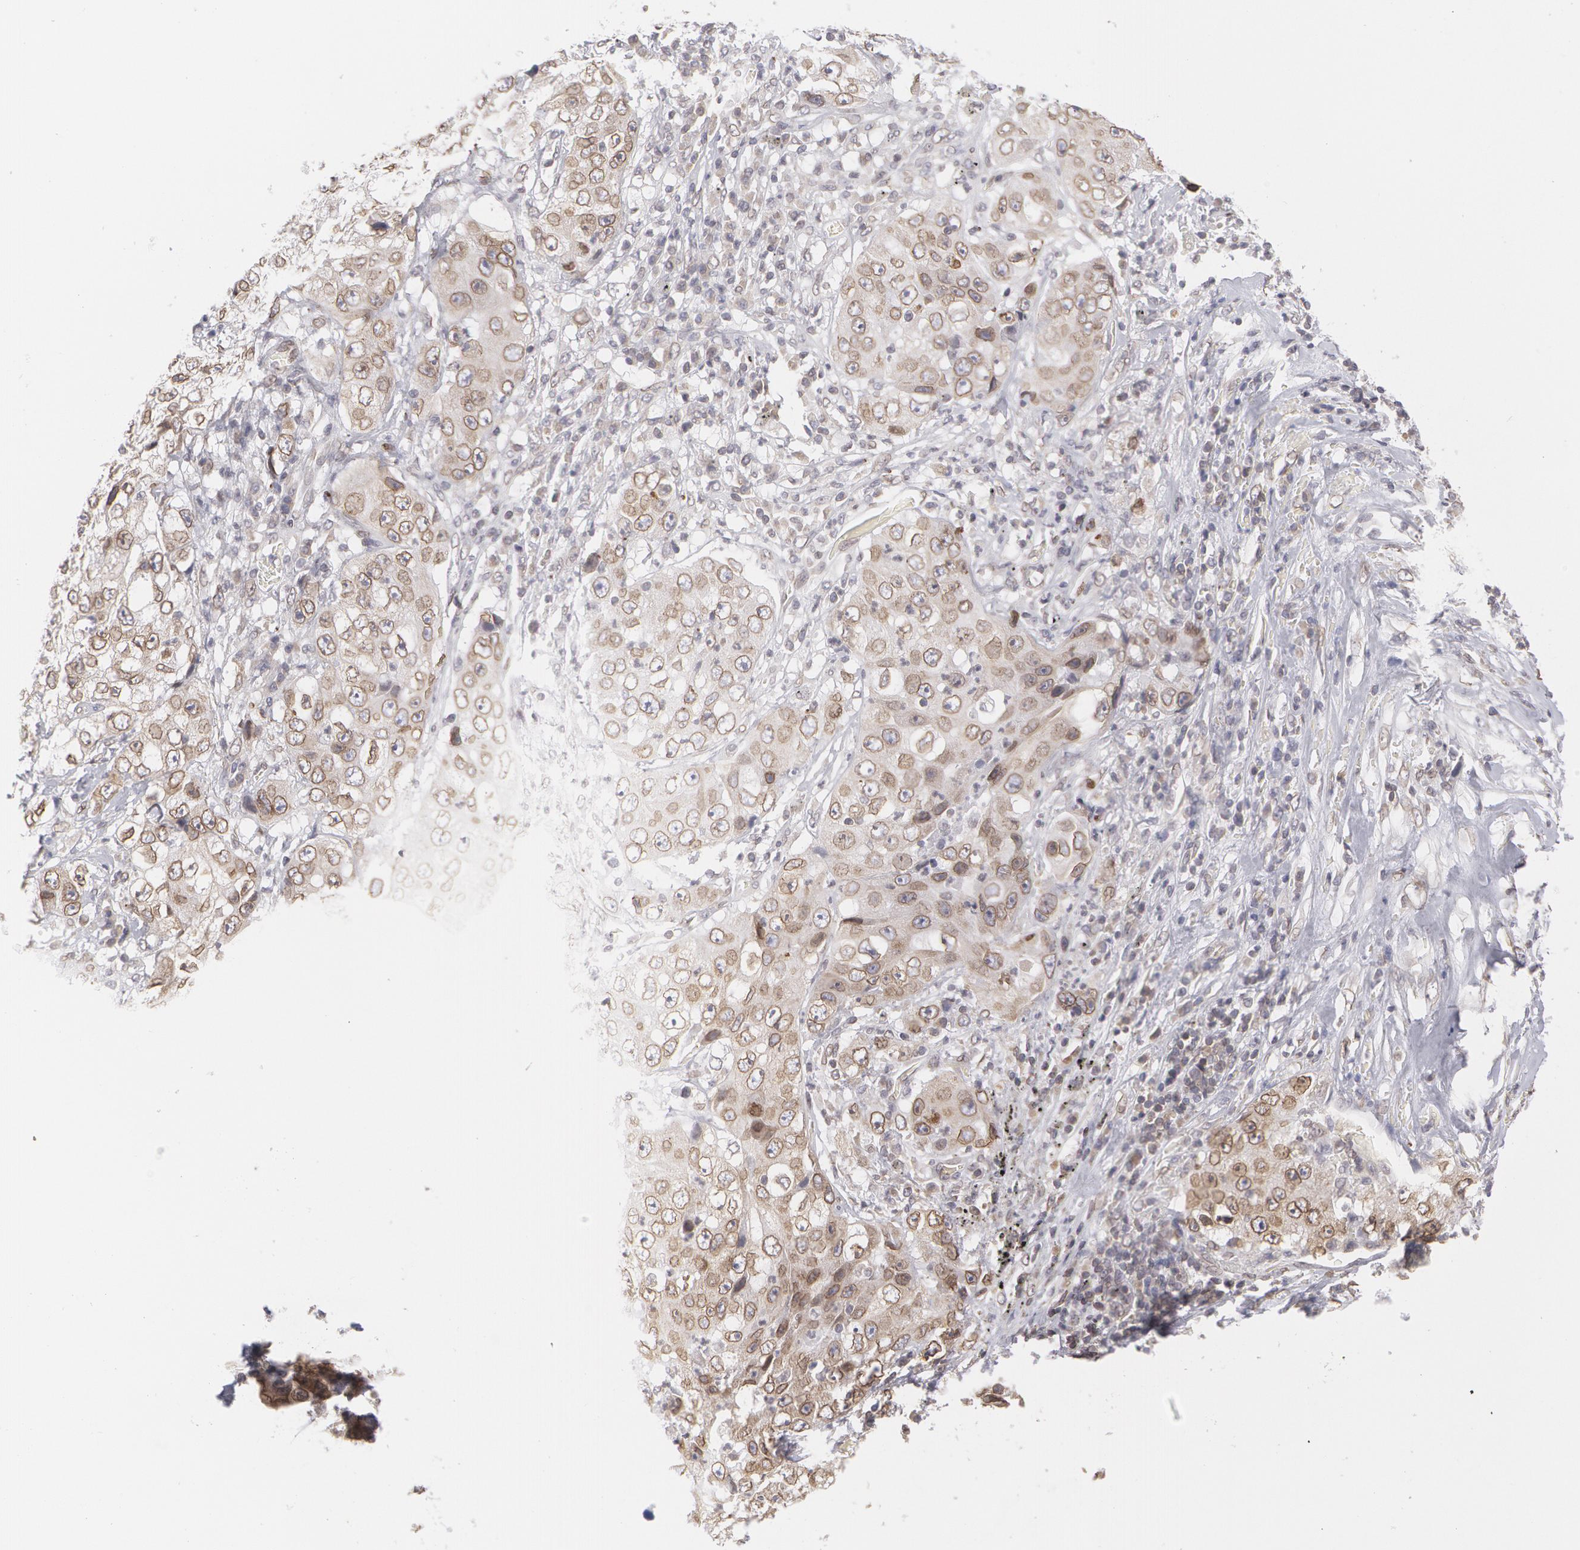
{"staining": {"intensity": "moderate", "quantity": ">75%", "location": "nuclear"}, "tissue": "lung cancer", "cell_type": "Tumor cells", "image_type": "cancer", "snomed": [{"axis": "morphology", "description": "Squamous cell carcinoma, NOS"}, {"axis": "topography", "description": "Lung"}], "caption": "This is an image of IHC staining of lung cancer, which shows moderate staining in the nuclear of tumor cells.", "gene": "EMD", "patient": {"sex": "male", "age": 64}}